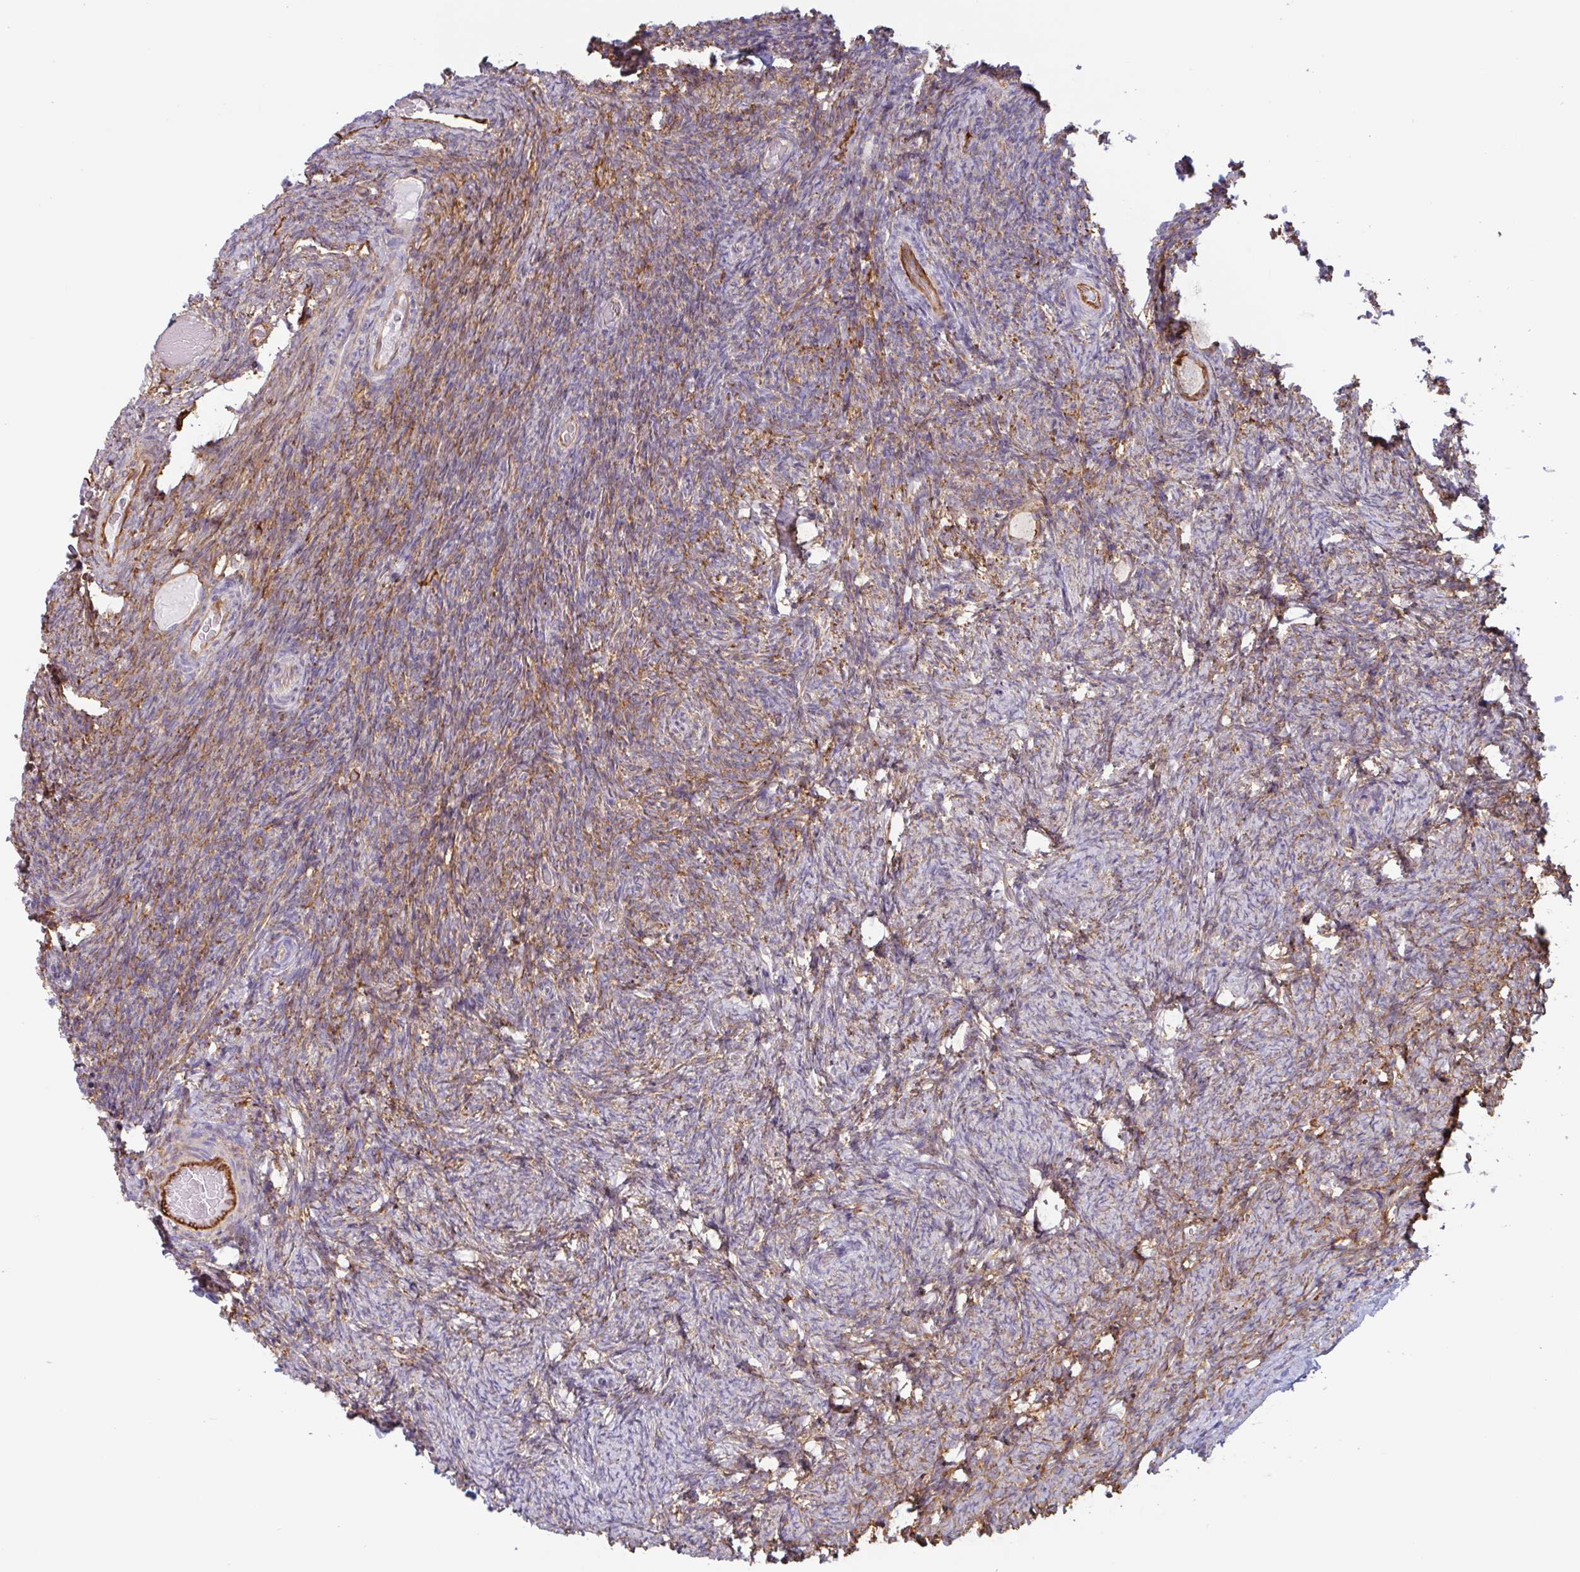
{"staining": {"intensity": "moderate", "quantity": ">75%", "location": "cytoplasmic/membranous"}, "tissue": "ovary", "cell_type": "Follicle cells", "image_type": "normal", "snomed": [{"axis": "morphology", "description": "Normal tissue, NOS"}, {"axis": "topography", "description": "Ovary"}], "caption": "Unremarkable ovary exhibits moderate cytoplasmic/membranous expression in about >75% of follicle cells, visualized by immunohistochemistry.", "gene": "MYH10", "patient": {"sex": "female", "age": 34}}